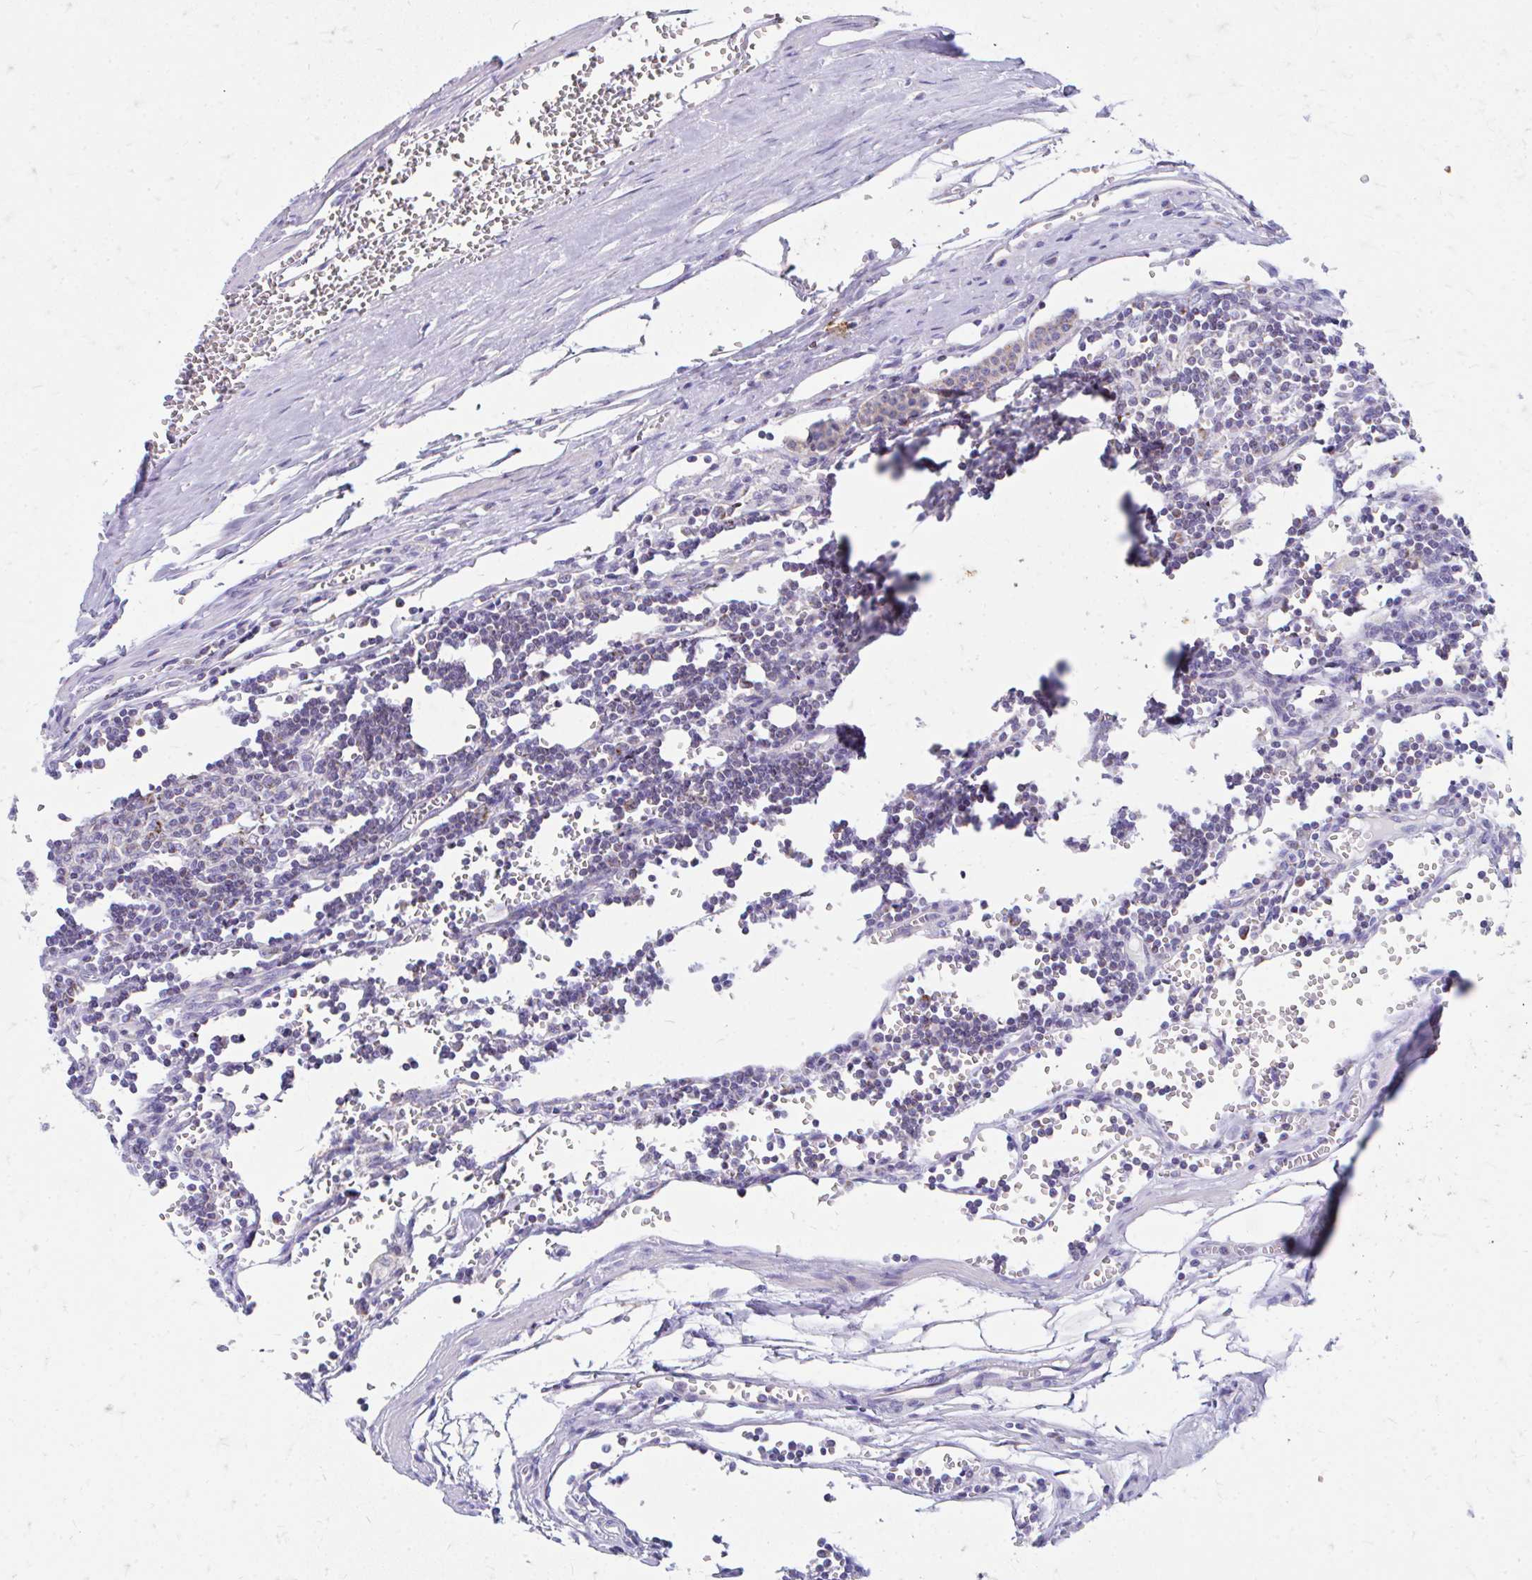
{"staining": {"intensity": "weak", "quantity": "25%-75%", "location": "cytoplasmic/membranous"}, "tissue": "carcinoid", "cell_type": "Tumor cells", "image_type": "cancer", "snomed": [{"axis": "morphology", "description": "Carcinoid, malignant, NOS"}, {"axis": "topography", "description": "Small intestine"}], "caption": "A micrograph of carcinoid stained for a protein demonstrates weak cytoplasmic/membranous brown staining in tumor cells.", "gene": "MRPL19", "patient": {"sex": "male", "age": 63}}